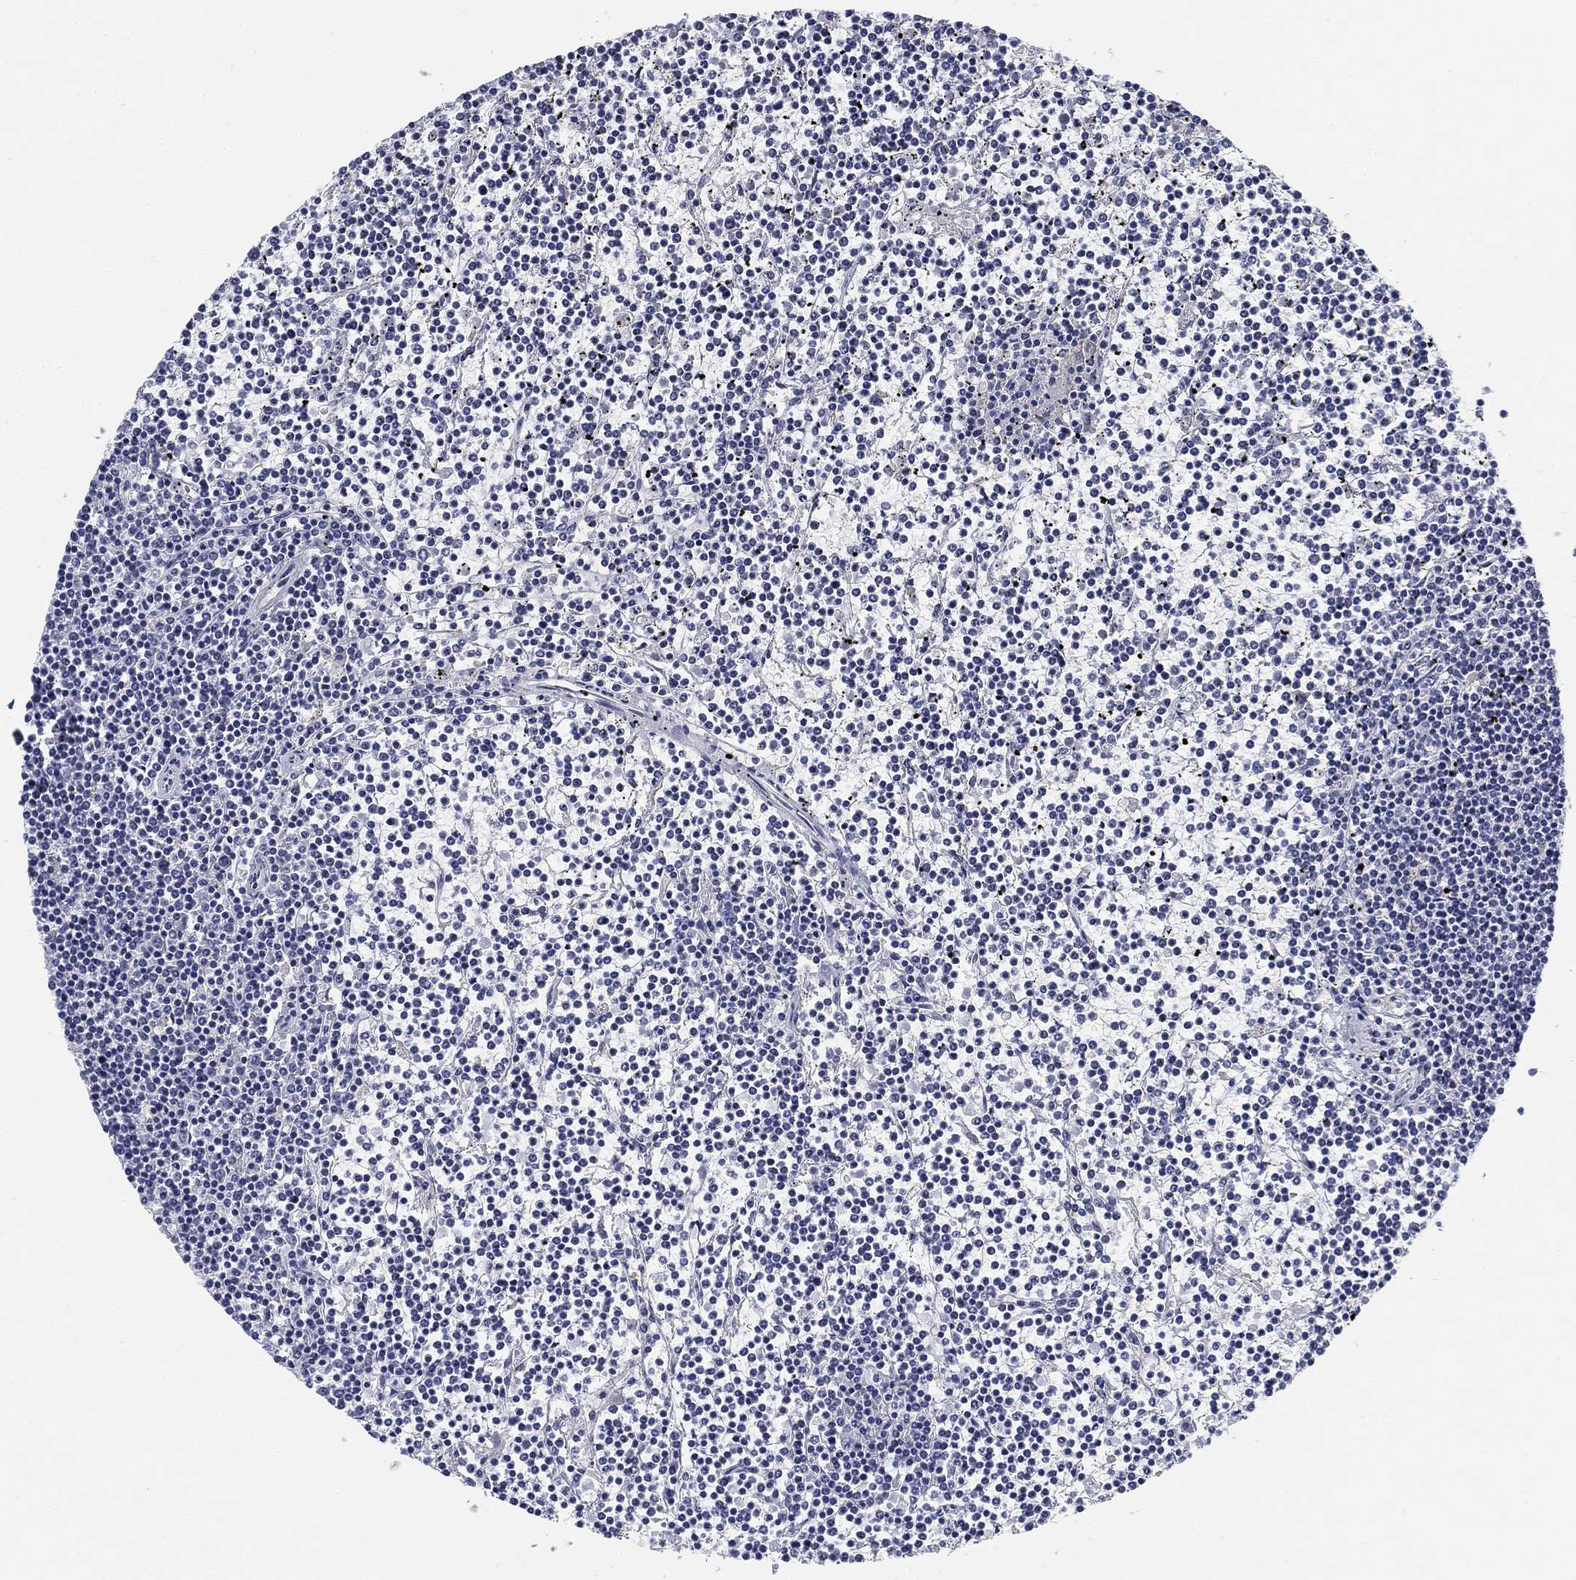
{"staining": {"intensity": "negative", "quantity": "none", "location": "none"}, "tissue": "lymphoma", "cell_type": "Tumor cells", "image_type": "cancer", "snomed": [{"axis": "morphology", "description": "Malignant lymphoma, non-Hodgkin's type, Low grade"}, {"axis": "topography", "description": "Spleen"}], "caption": "This is a histopathology image of IHC staining of lymphoma, which shows no positivity in tumor cells.", "gene": "SLC2A5", "patient": {"sex": "female", "age": 19}}